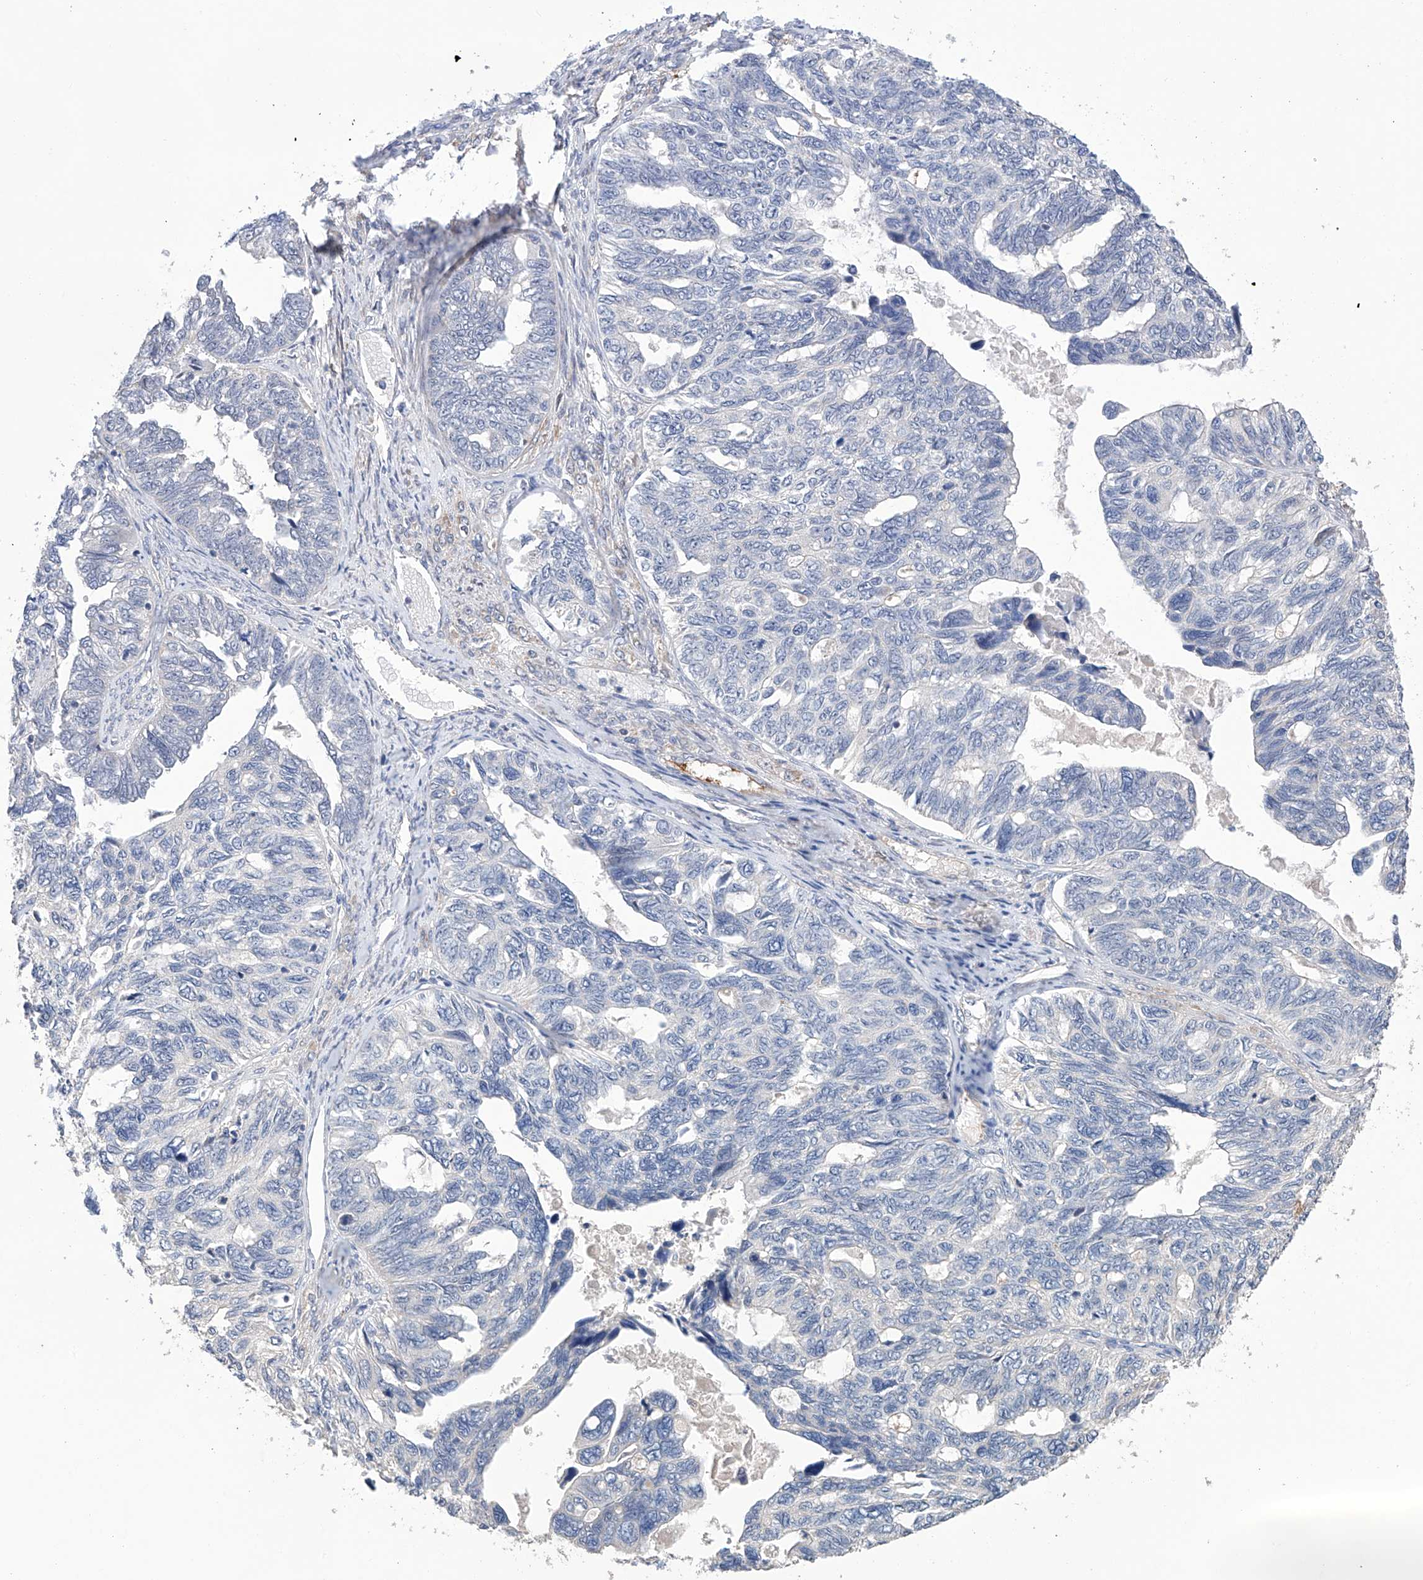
{"staining": {"intensity": "negative", "quantity": "none", "location": "none"}, "tissue": "ovarian cancer", "cell_type": "Tumor cells", "image_type": "cancer", "snomed": [{"axis": "morphology", "description": "Cystadenocarcinoma, serous, NOS"}, {"axis": "topography", "description": "Ovary"}], "caption": "The micrograph exhibits no significant positivity in tumor cells of ovarian serous cystadenocarcinoma.", "gene": "AFG1L", "patient": {"sex": "female", "age": 79}}